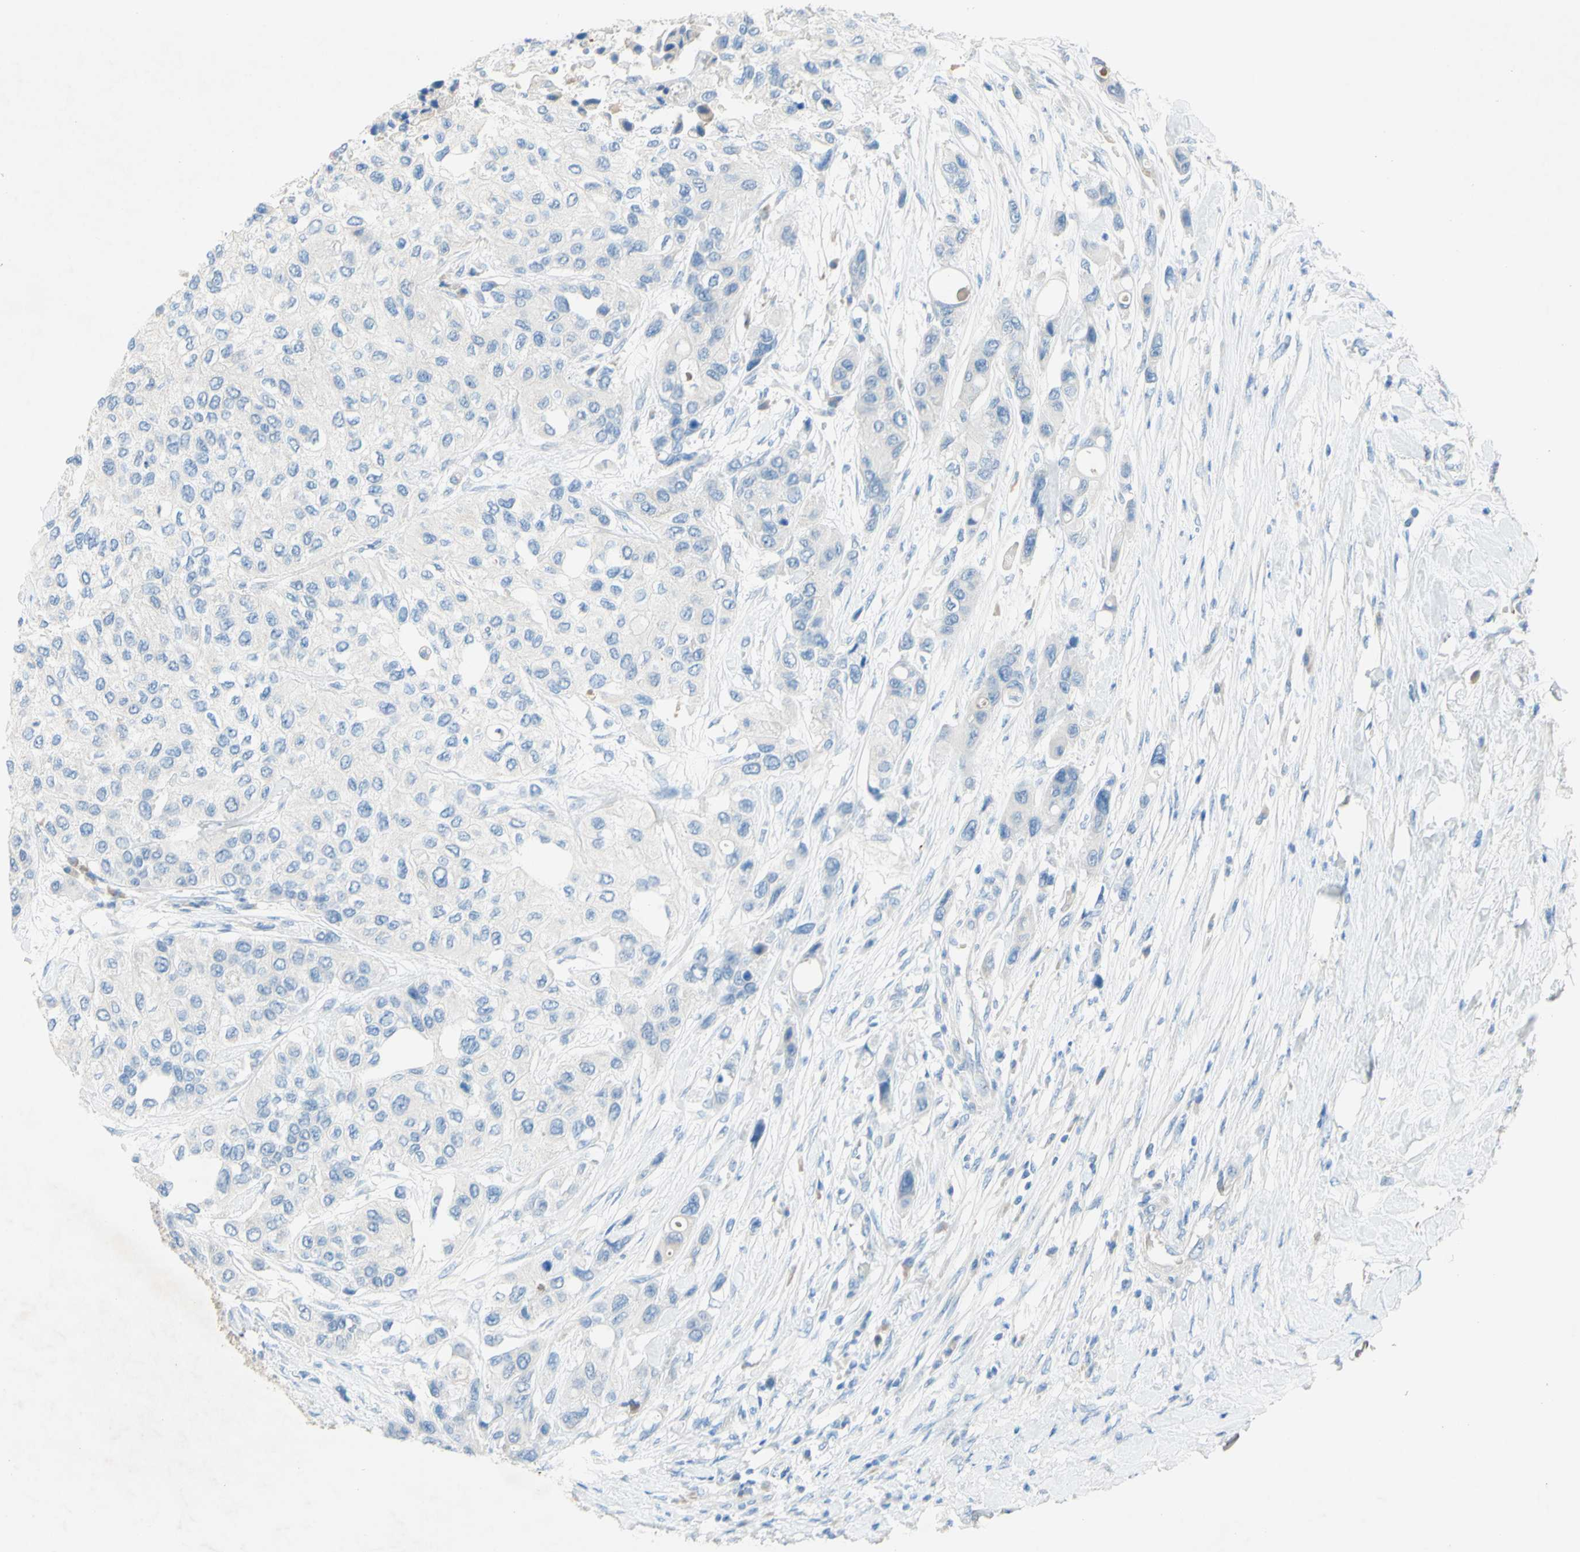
{"staining": {"intensity": "negative", "quantity": "none", "location": "none"}, "tissue": "urothelial cancer", "cell_type": "Tumor cells", "image_type": "cancer", "snomed": [{"axis": "morphology", "description": "Urothelial carcinoma, High grade"}, {"axis": "topography", "description": "Urinary bladder"}], "caption": "A micrograph of urothelial carcinoma (high-grade) stained for a protein displays no brown staining in tumor cells. The staining was performed using DAB (3,3'-diaminobenzidine) to visualize the protein expression in brown, while the nuclei were stained in blue with hematoxylin (Magnification: 20x).", "gene": "ACADL", "patient": {"sex": "female", "age": 56}}